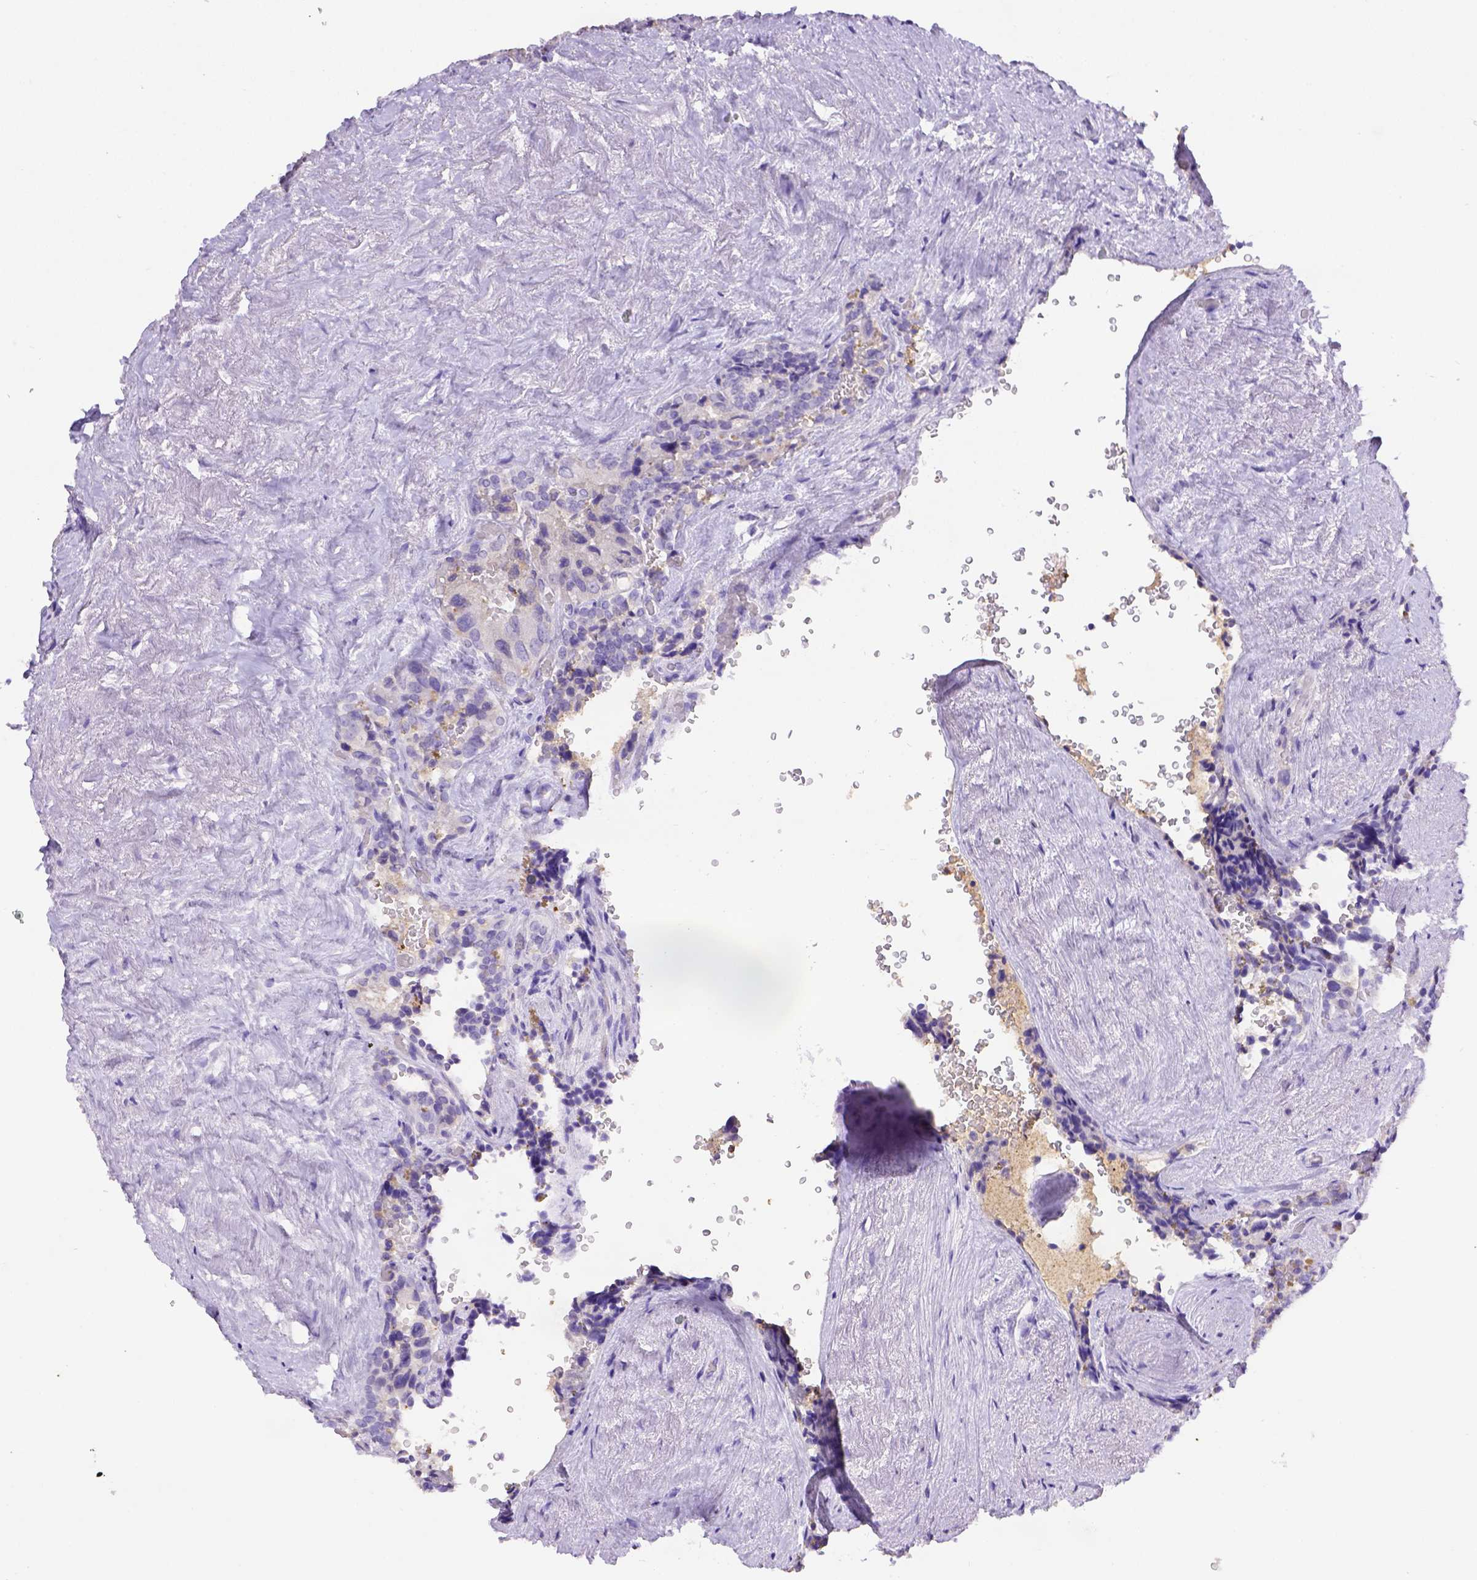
{"staining": {"intensity": "negative", "quantity": "none", "location": "none"}, "tissue": "seminal vesicle", "cell_type": "Glandular cells", "image_type": "normal", "snomed": [{"axis": "morphology", "description": "Normal tissue, NOS"}, {"axis": "topography", "description": "Seminal veicle"}], "caption": "The immunohistochemistry photomicrograph has no significant staining in glandular cells of seminal vesicle.", "gene": "B3GAT1", "patient": {"sex": "male", "age": 69}}